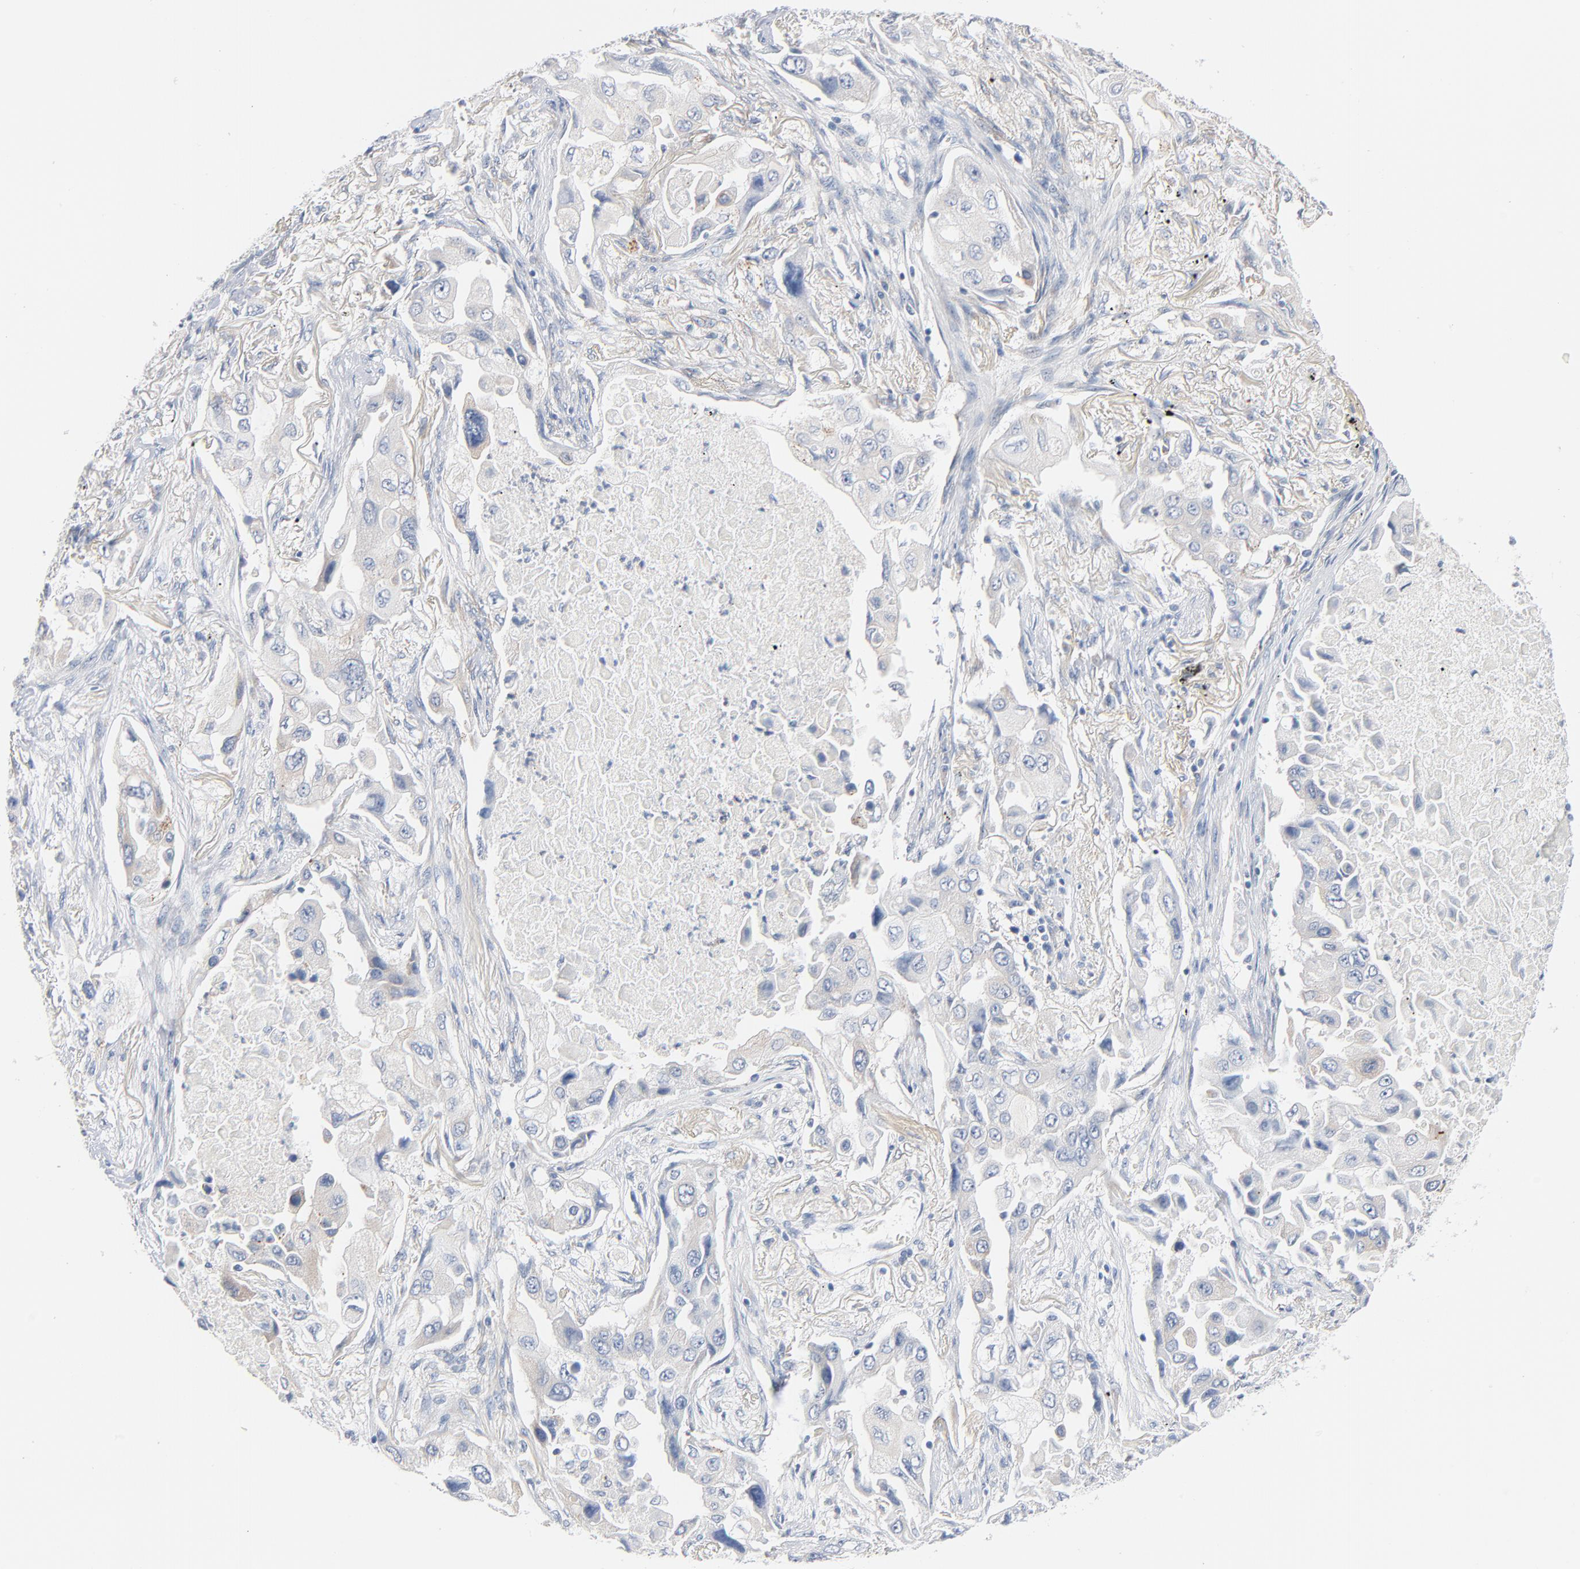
{"staining": {"intensity": "negative", "quantity": "none", "location": "none"}, "tissue": "lung cancer", "cell_type": "Tumor cells", "image_type": "cancer", "snomed": [{"axis": "morphology", "description": "Adenocarcinoma, NOS"}, {"axis": "topography", "description": "Lung"}], "caption": "Tumor cells are negative for protein expression in human lung cancer (adenocarcinoma).", "gene": "IFT43", "patient": {"sex": "female", "age": 65}}